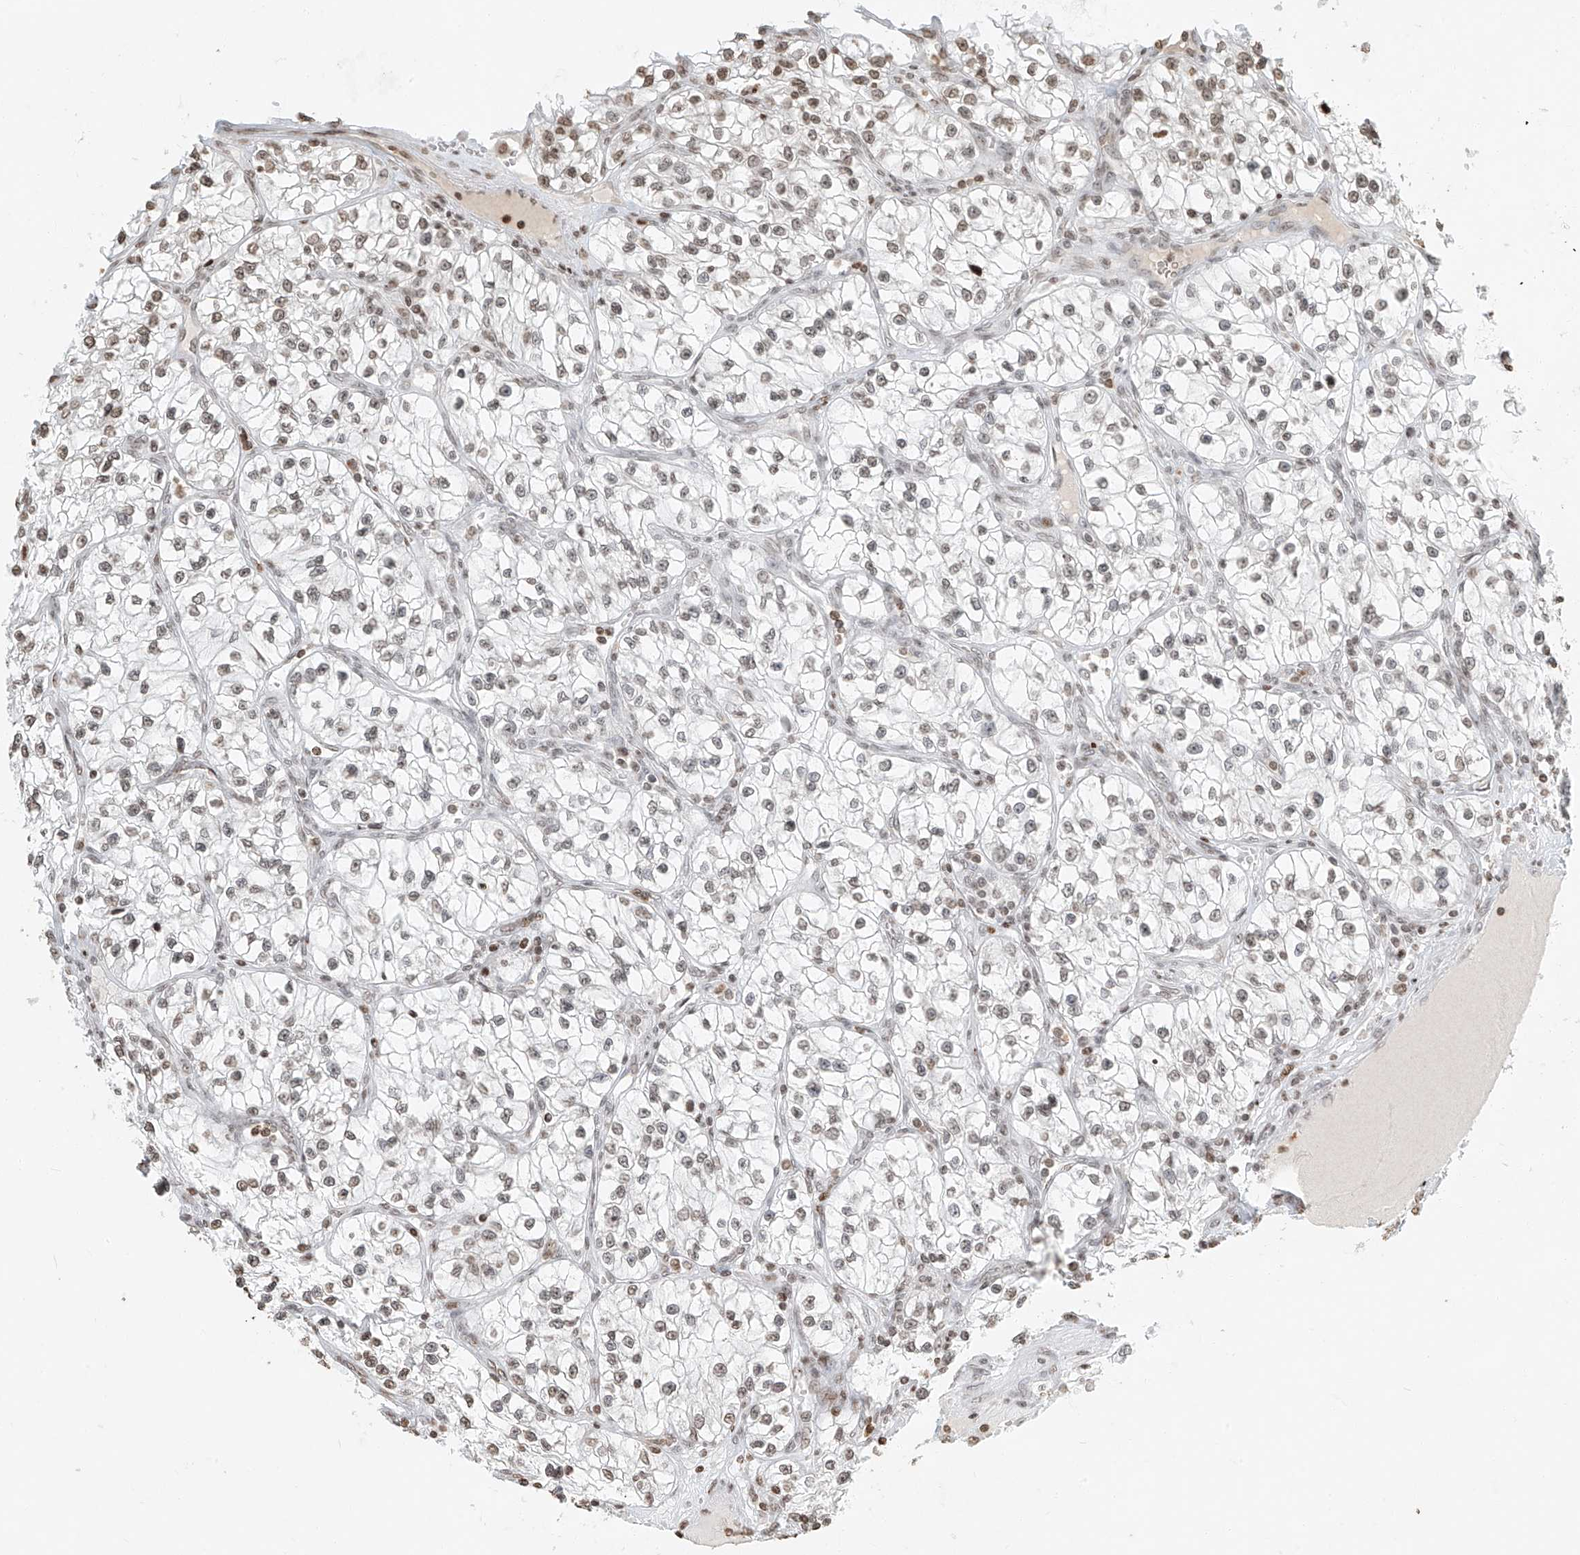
{"staining": {"intensity": "moderate", "quantity": "<25%", "location": "nuclear"}, "tissue": "renal cancer", "cell_type": "Tumor cells", "image_type": "cancer", "snomed": [{"axis": "morphology", "description": "Adenocarcinoma, NOS"}, {"axis": "topography", "description": "Kidney"}], "caption": "About <25% of tumor cells in renal cancer display moderate nuclear protein expression as visualized by brown immunohistochemical staining.", "gene": "C17orf58", "patient": {"sex": "female", "age": 57}}